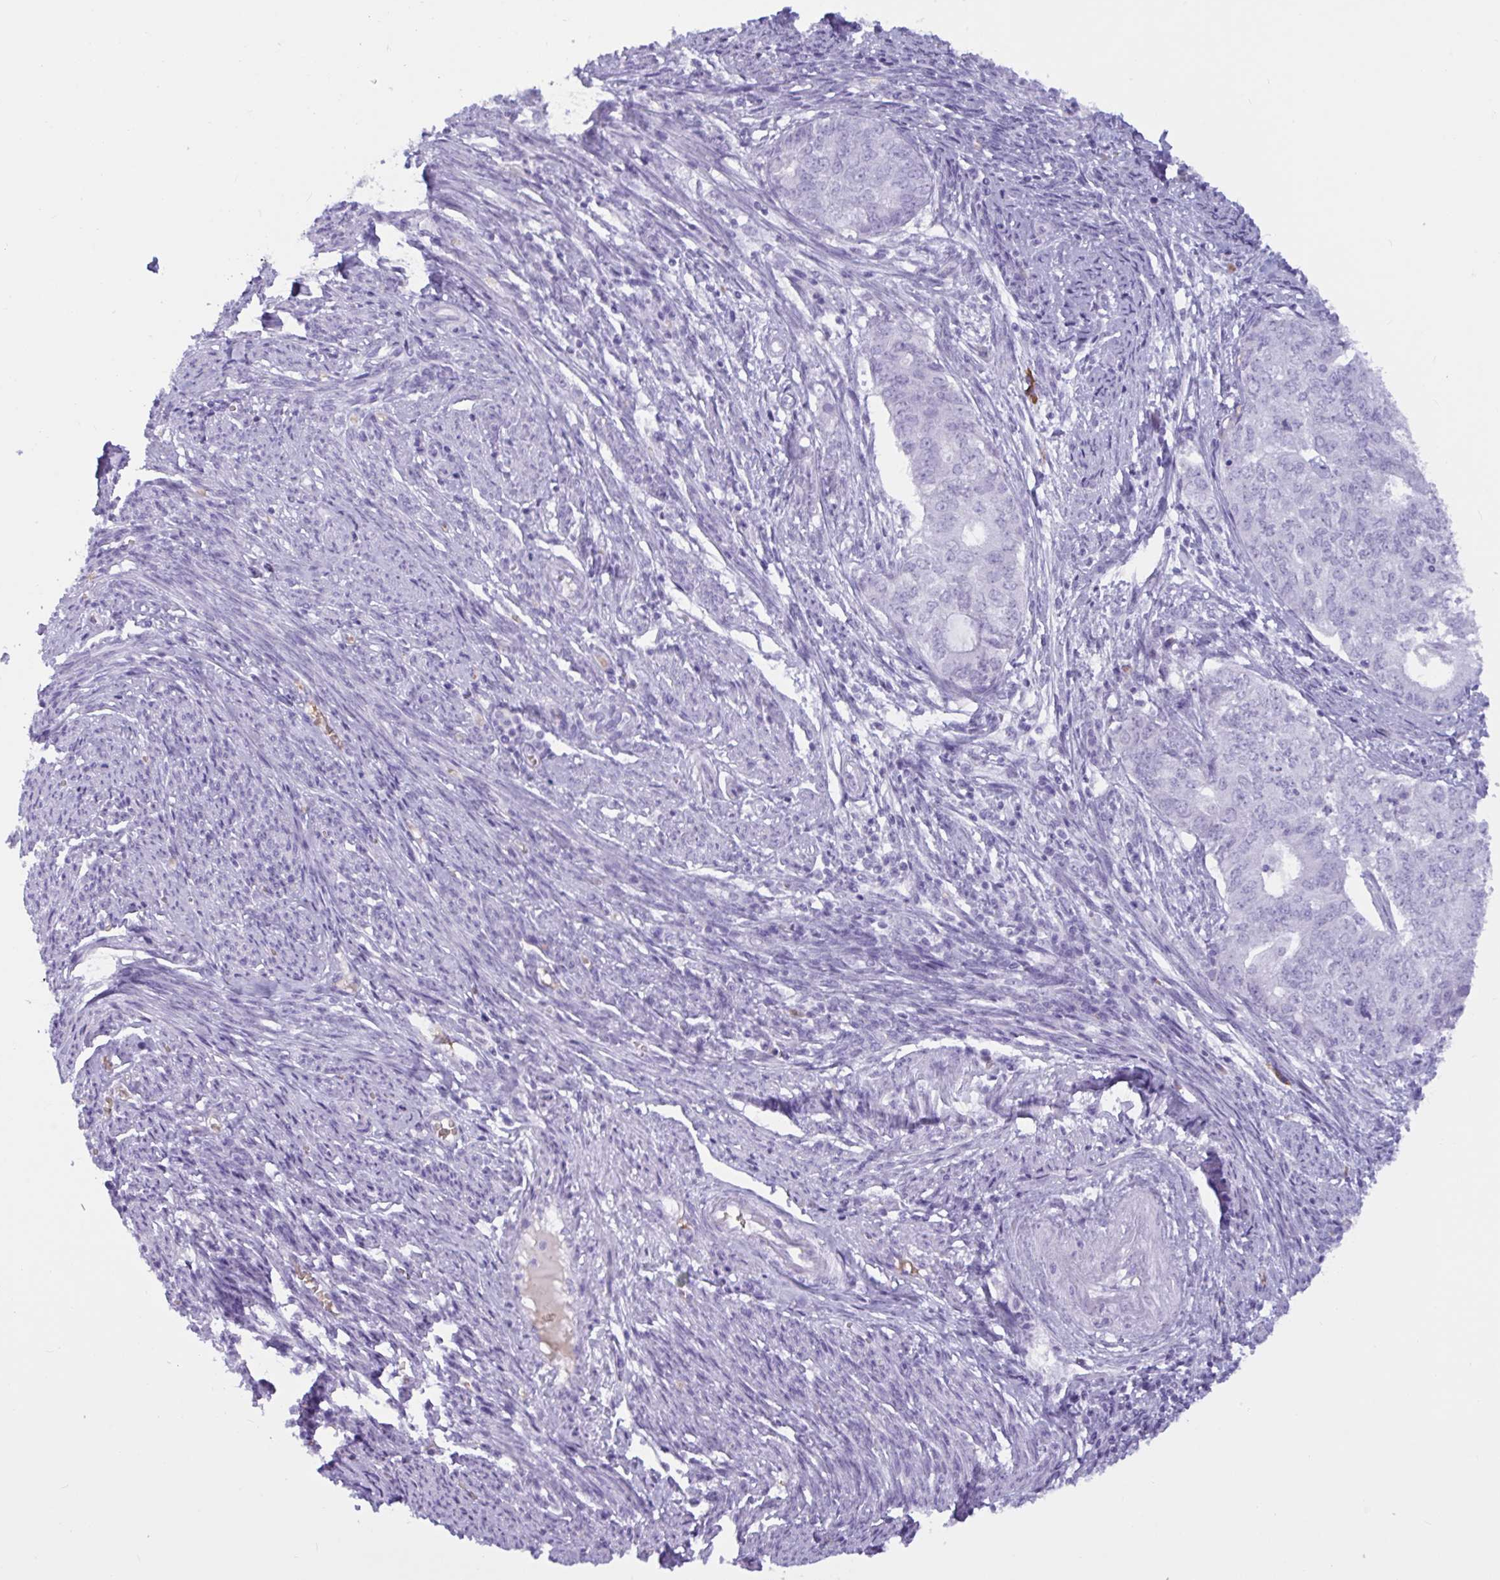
{"staining": {"intensity": "moderate", "quantity": "<25%", "location": "cytoplasmic/membranous"}, "tissue": "endometrial cancer", "cell_type": "Tumor cells", "image_type": "cancer", "snomed": [{"axis": "morphology", "description": "Adenocarcinoma, NOS"}, {"axis": "topography", "description": "Endometrium"}], "caption": "This is a photomicrograph of immunohistochemistry (IHC) staining of endometrial adenocarcinoma, which shows moderate expression in the cytoplasmic/membranous of tumor cells.", "gene": "SLC2A1", "patient": {"sex": "female", "age": 62}}